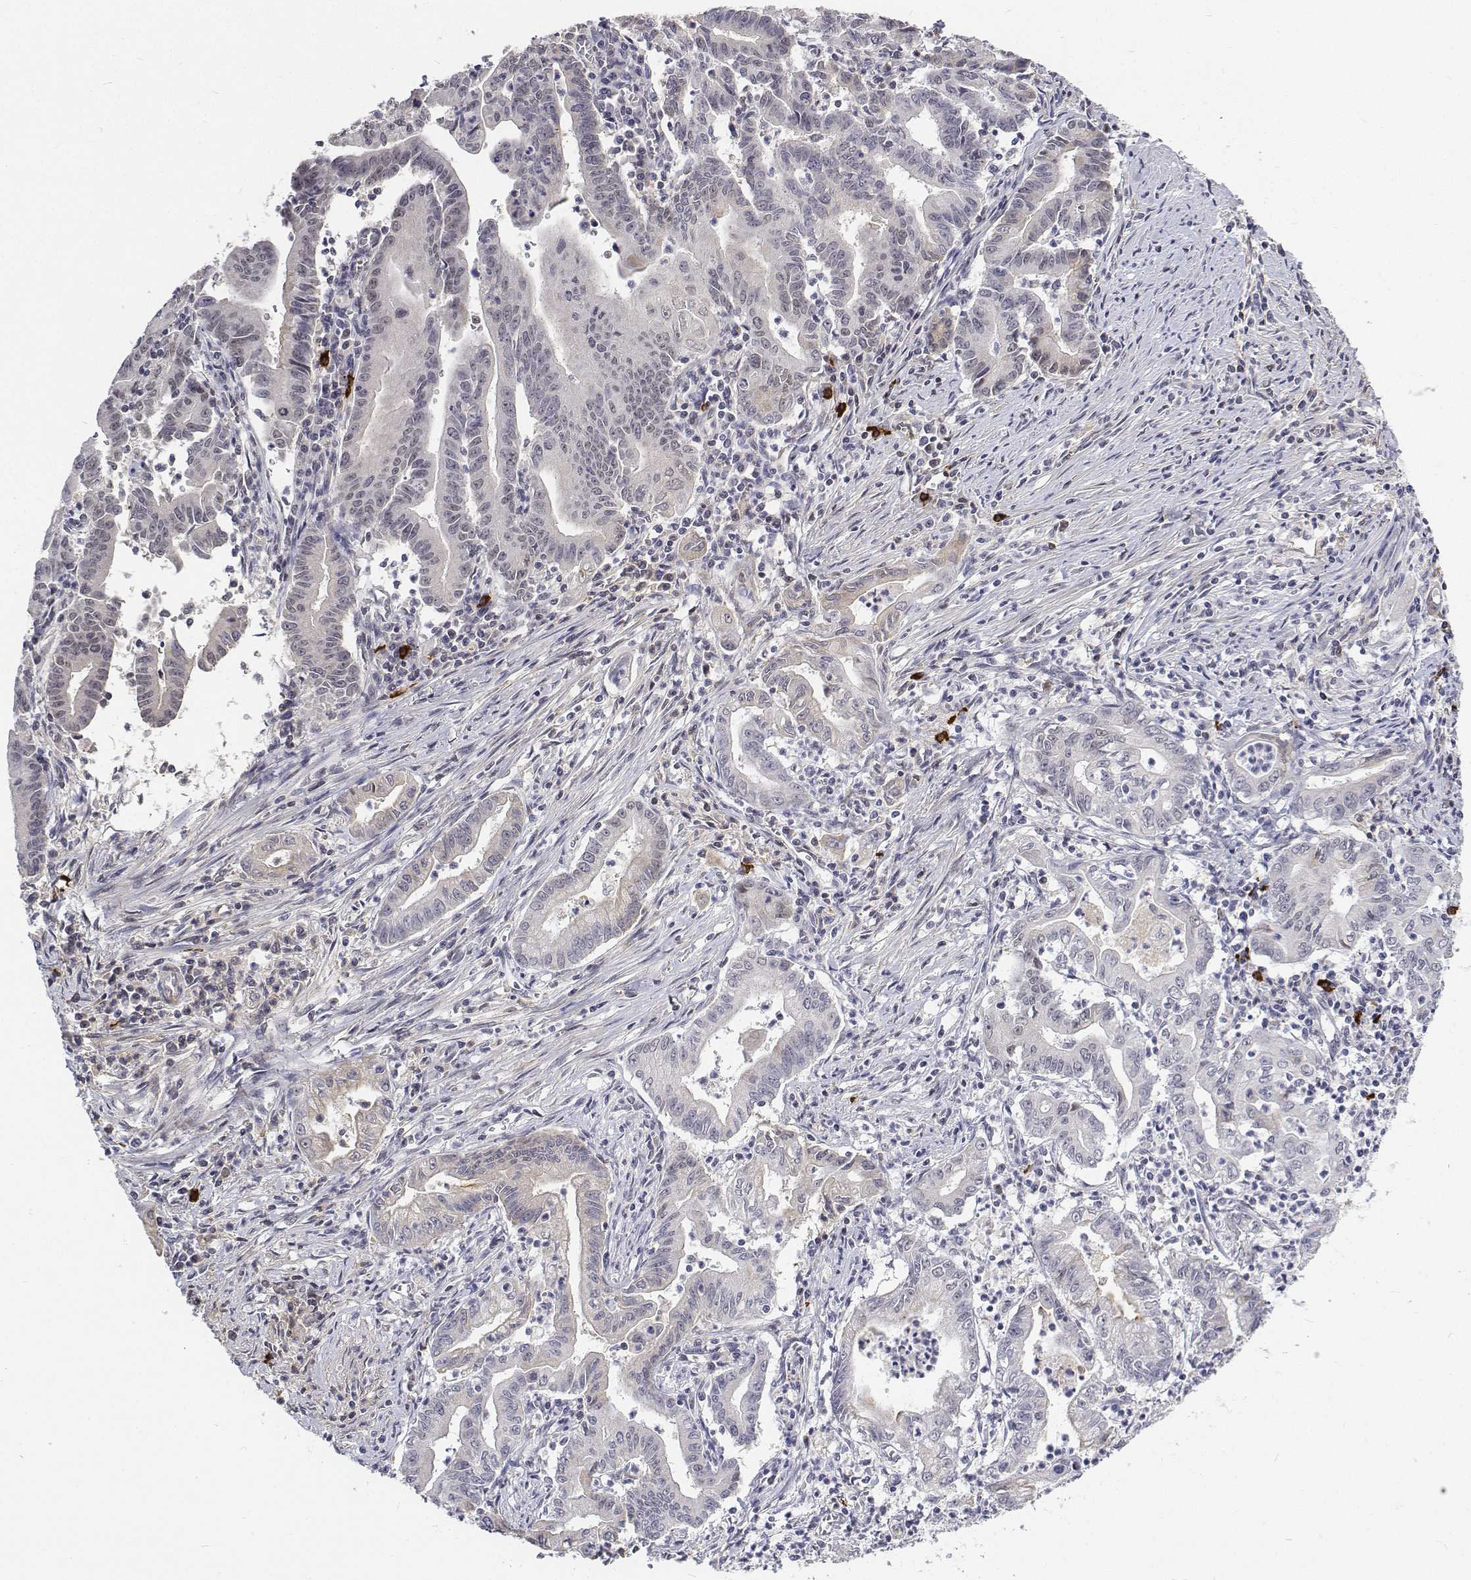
{"staining": {"intensity": "negative", "quantity": "none", "location": "none"}, "tissue": "stomach cancer", "cell_type": "Tumor cells", "image_type": "cancer", "snomed": [{"axis": "morphology", "description": "Adenocarcinoma, NOS"}, {"axis": "topography", "description": "Stomach, upper"}], "caption": "The IHC image has no significant staining in tumor cells of stomach cancer (adenocarcinoma) tissue. (DAB IHC, high magnification).", "gene": "ATRX", "patient": {"sex": "female", "age": 79}}